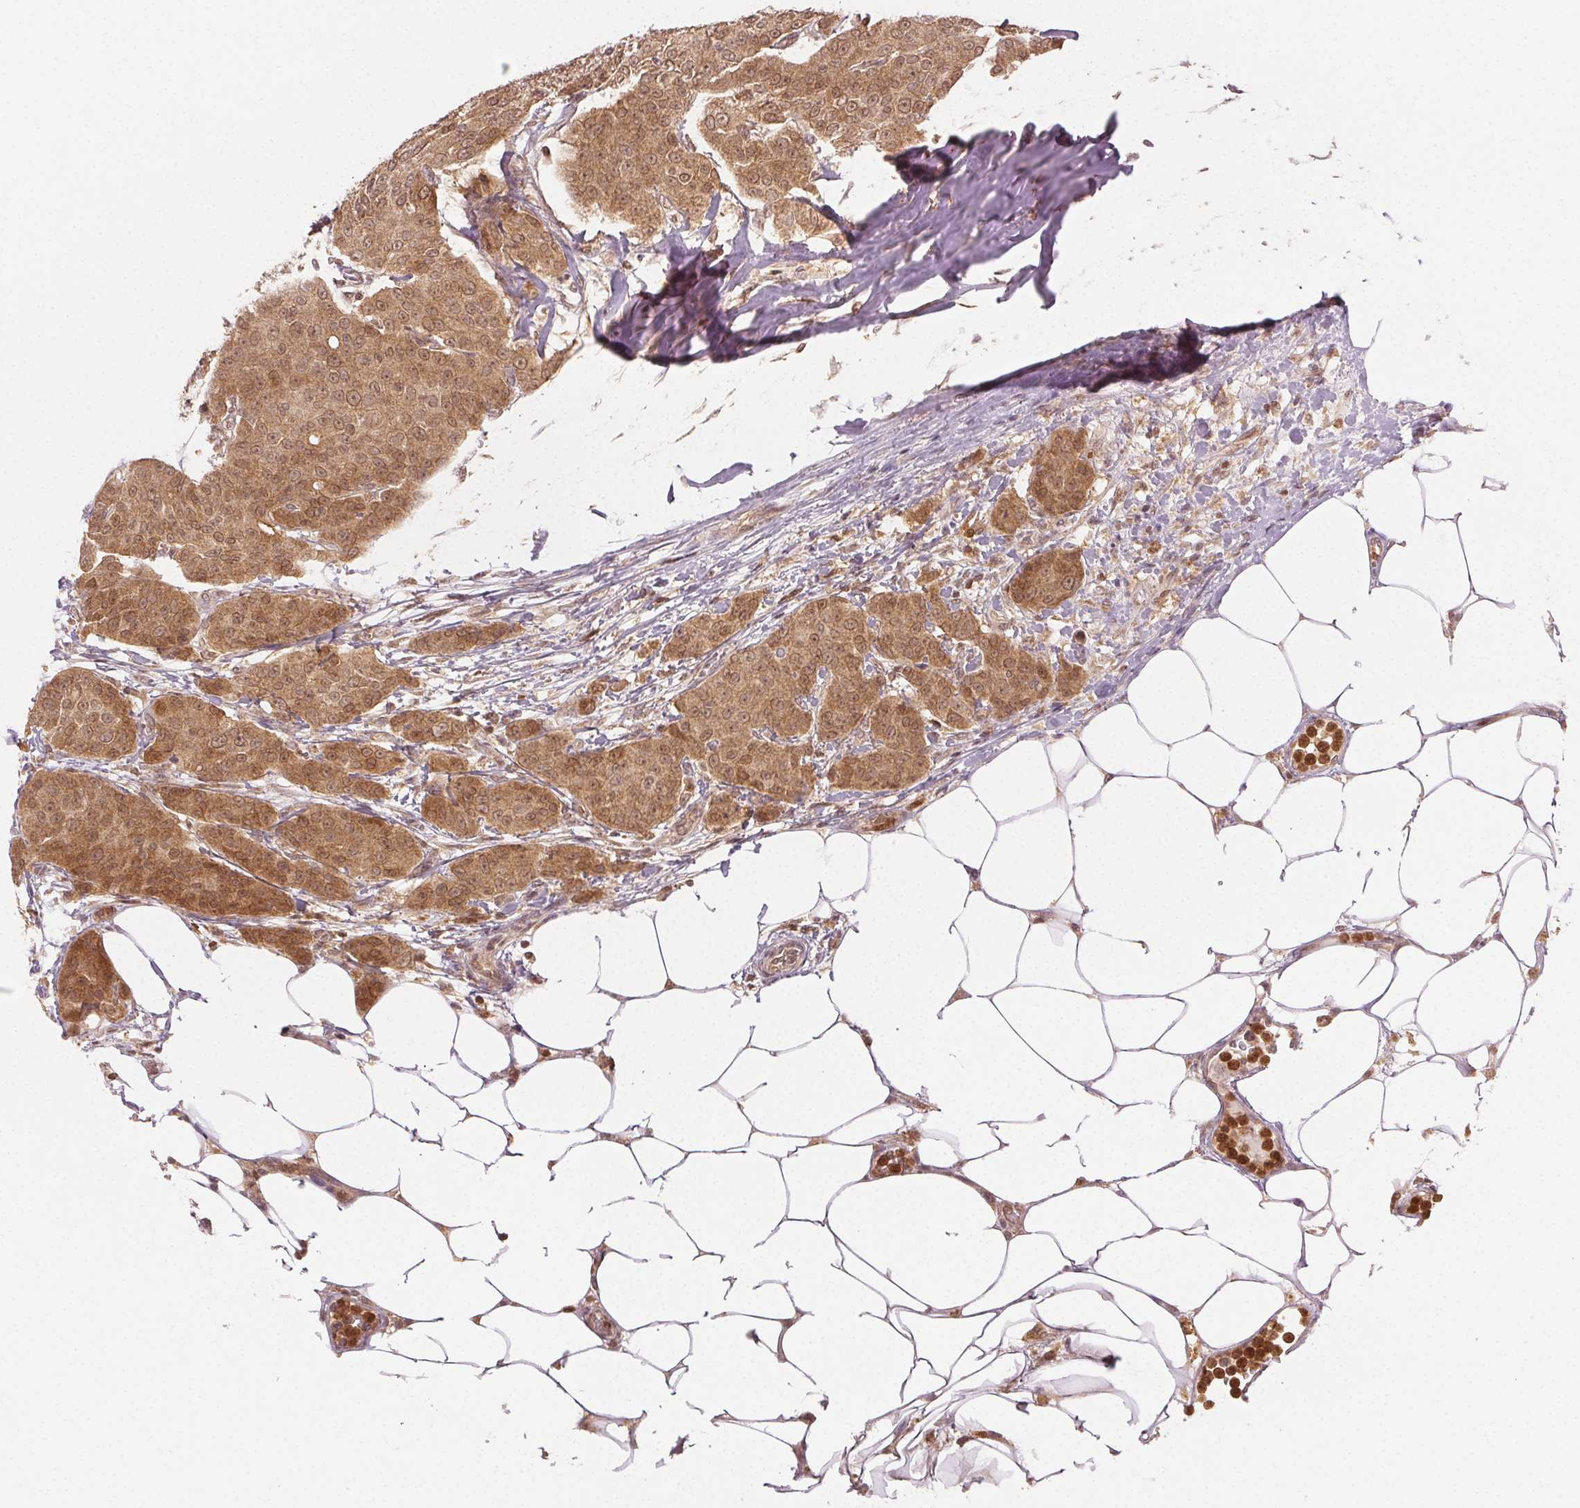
{"staining": {"intensity": "moderate", "quantity": ">75%", "location": "cytoplasmic/membranous,nuclear"}, "tissue": "breast cancer", "cell_type": "Tumor cells", "image_type": "cancer", "snomed": [{"axis": "morphology", "description": "Duct carcinoma"}, {"axis": "topography", "description": "Breast"}], "caption": "A brown stain highlights moderate cytoplasmic/membranous and nuclear expression of a protein in breast cancer tumor cells.", "gene": "MAPK14", "patient": {"sex": "female", "age": 91}}